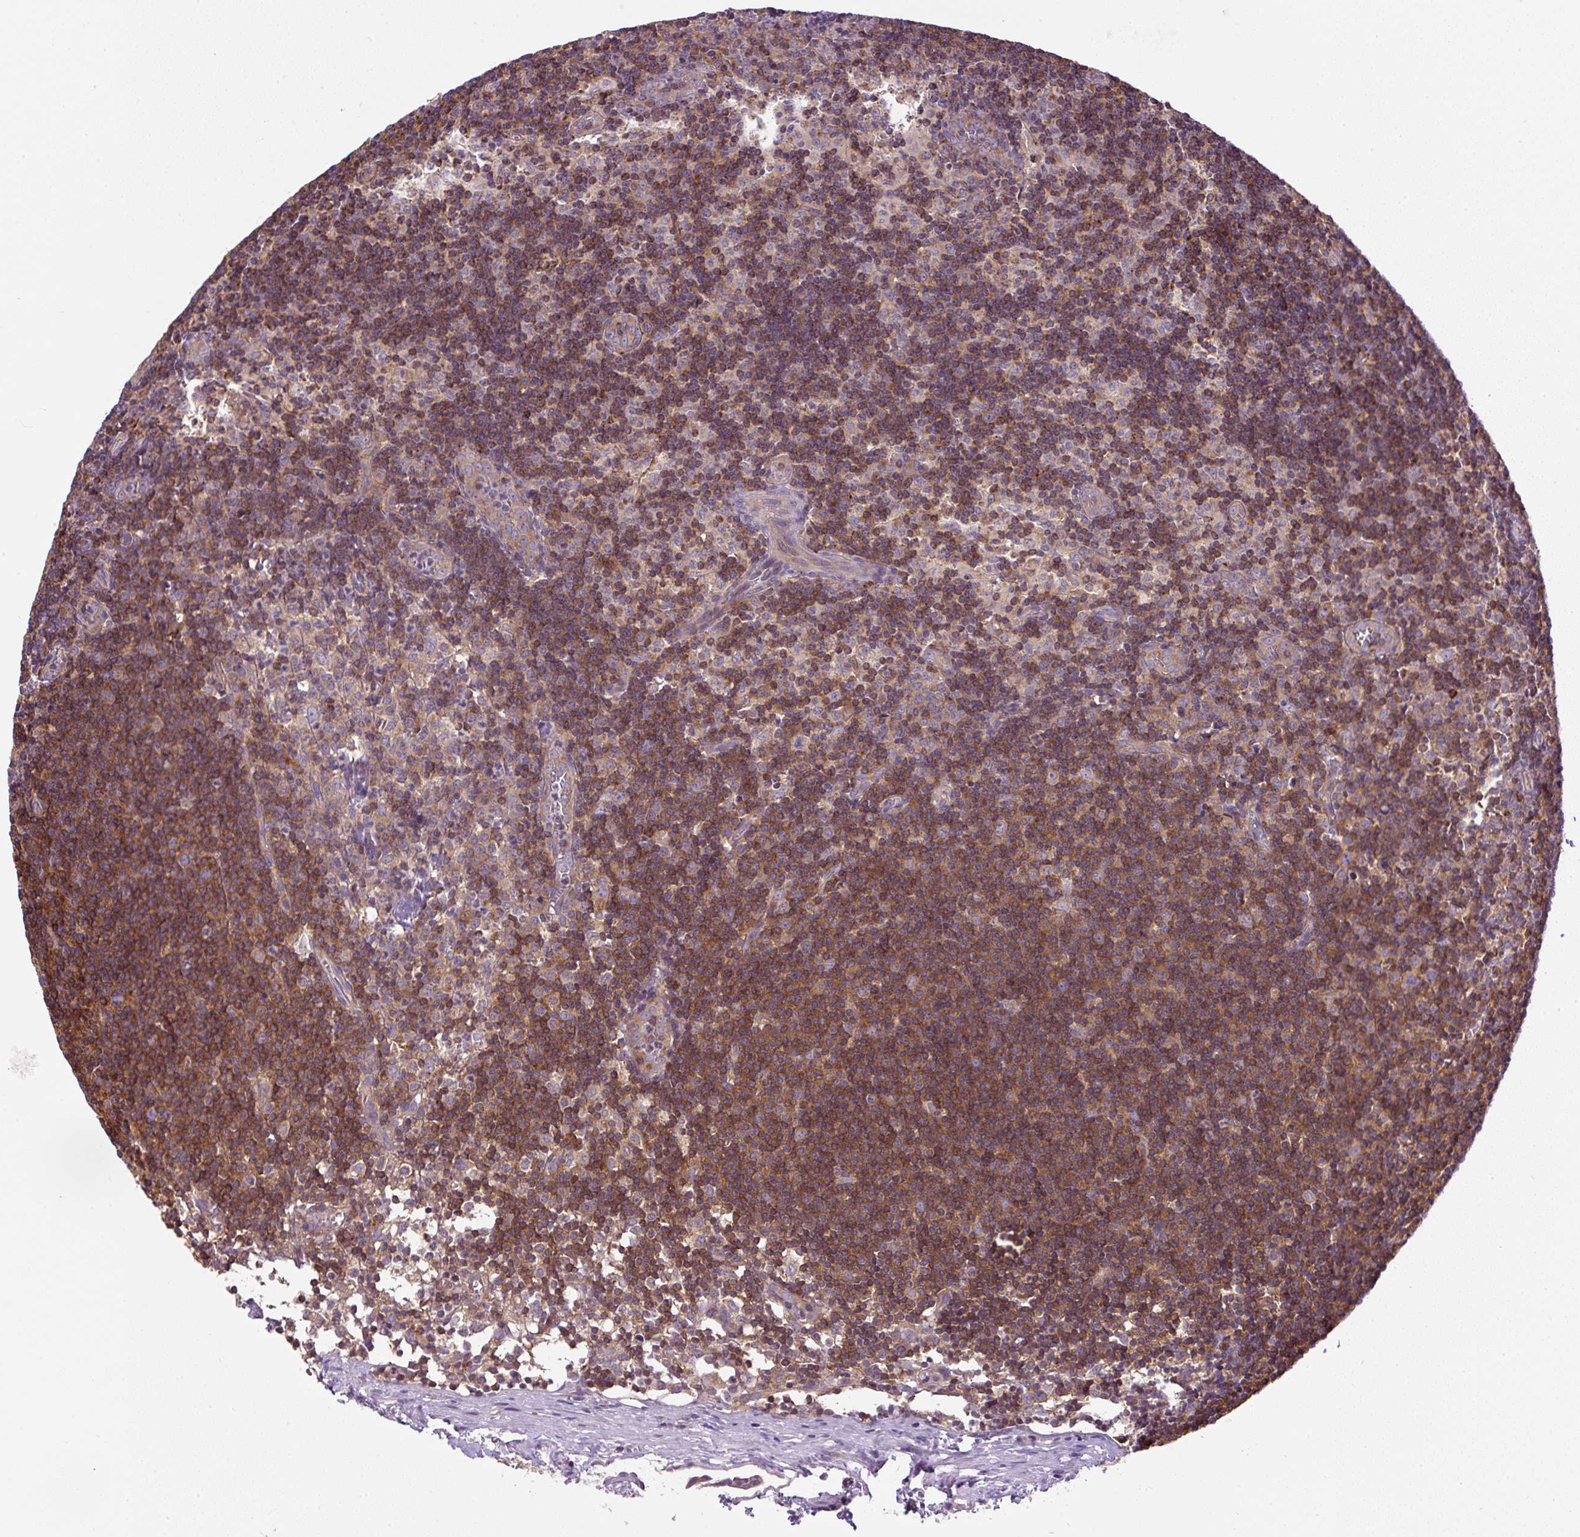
{"staining": {"intensity": "negative", "quantity": "none", "location": "none"}, "tissue": "lymph node", "cell_type": "Germinal center cells", "image_type": "normal", "snomed": [{"axis": "morphology", "description": "Normal tissue, NOS"}, {"axis": "topography", "description": "Lymph node"}], "caption": "DAB immunohistochemical staining of benign lymph node shows no significant expression in germinal center cells.", "gene": "ZNF547", "patient": {"sex": "female", "age": 45}}